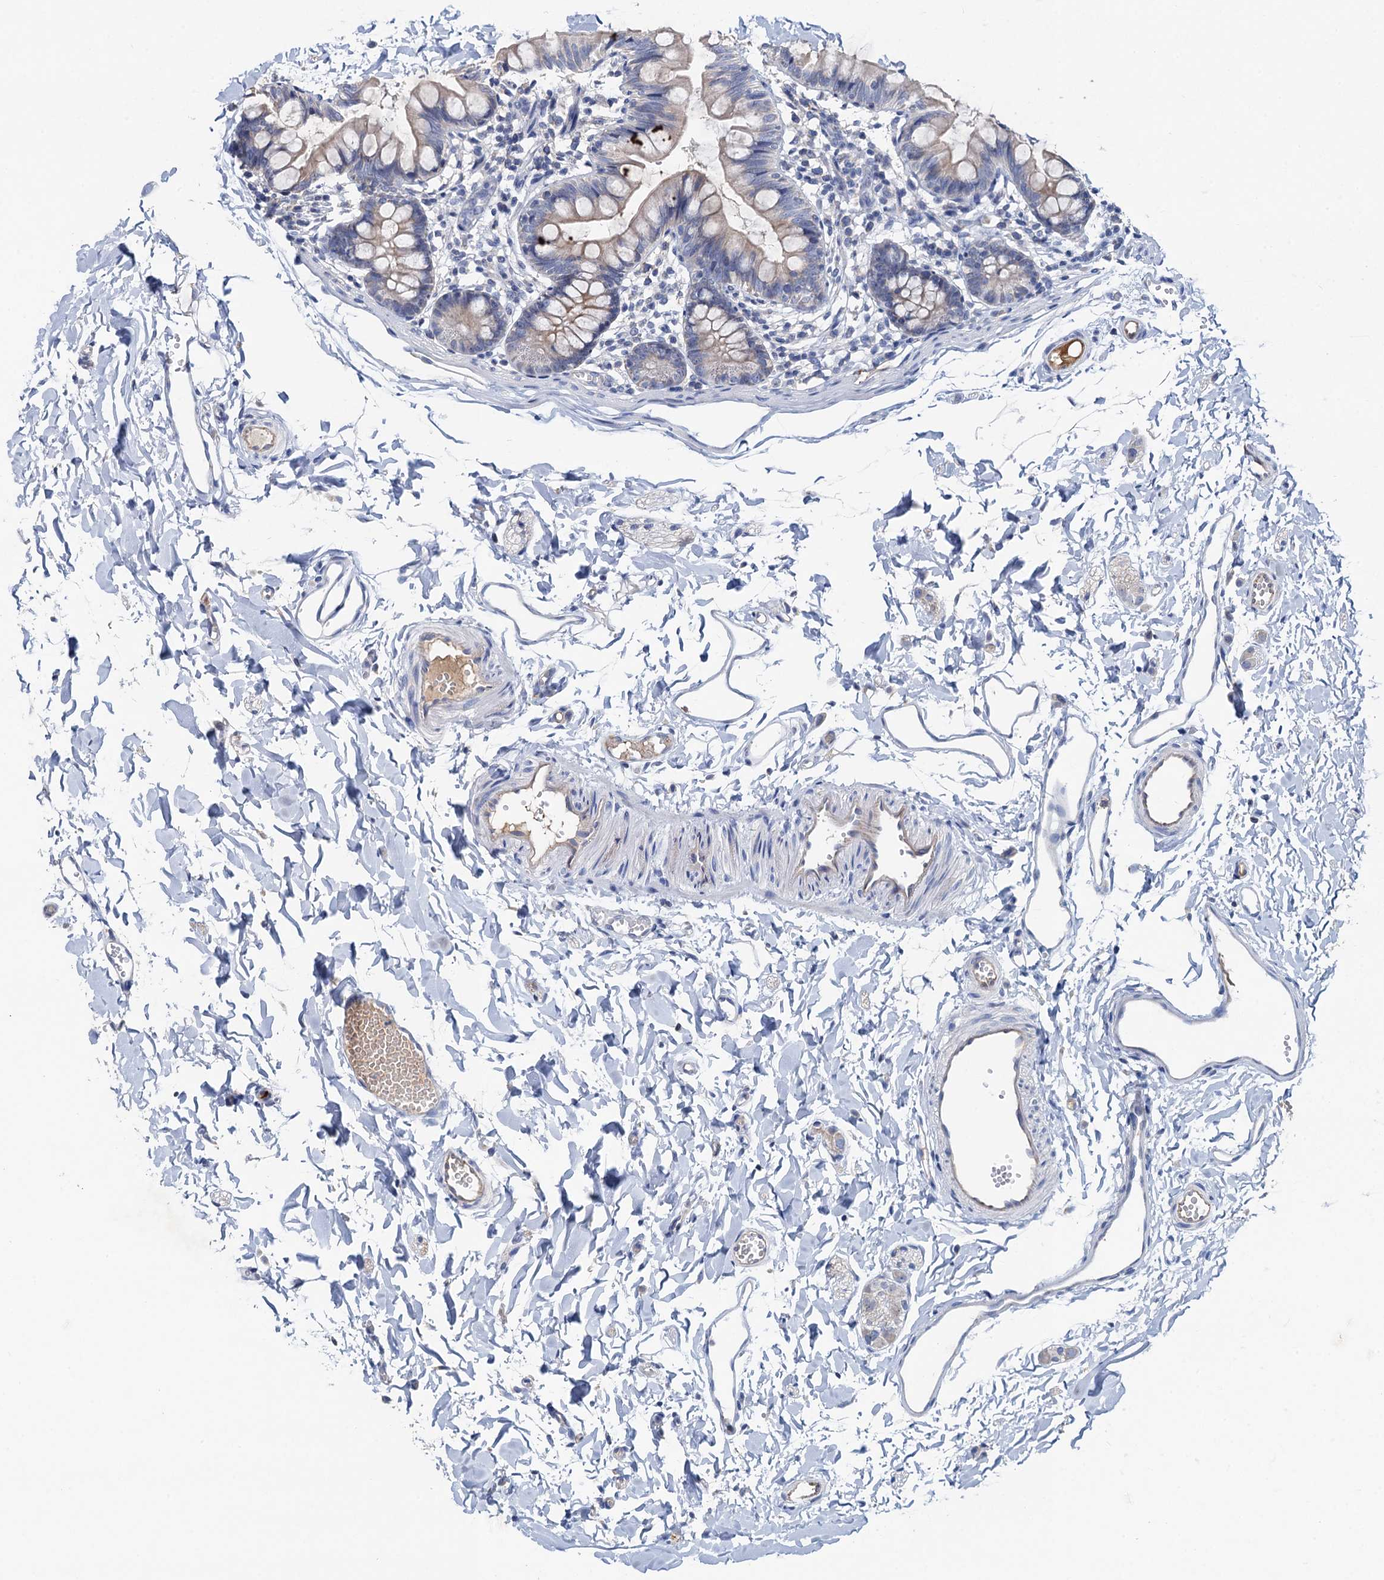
{"staining": {"intensity": "negative", "quantity": "none", "location": "none"}, "tissue": "small intestine", "cell_type": "Glandular cells", "image_type": "normal", "snomed": [{"axis": "morphology", "description": "Normal tissue, NOS"}, {"axis": "topography", "description": "Small intestine"}], "caption": "The IHC photomicrograph has no significant staining in glandular cells of small intestine. (Brightfield microscopy of DAB immunohistochemistry at high magnification).", "gene": "PLLP", "patient": {"sex": "male", "age": 7}}